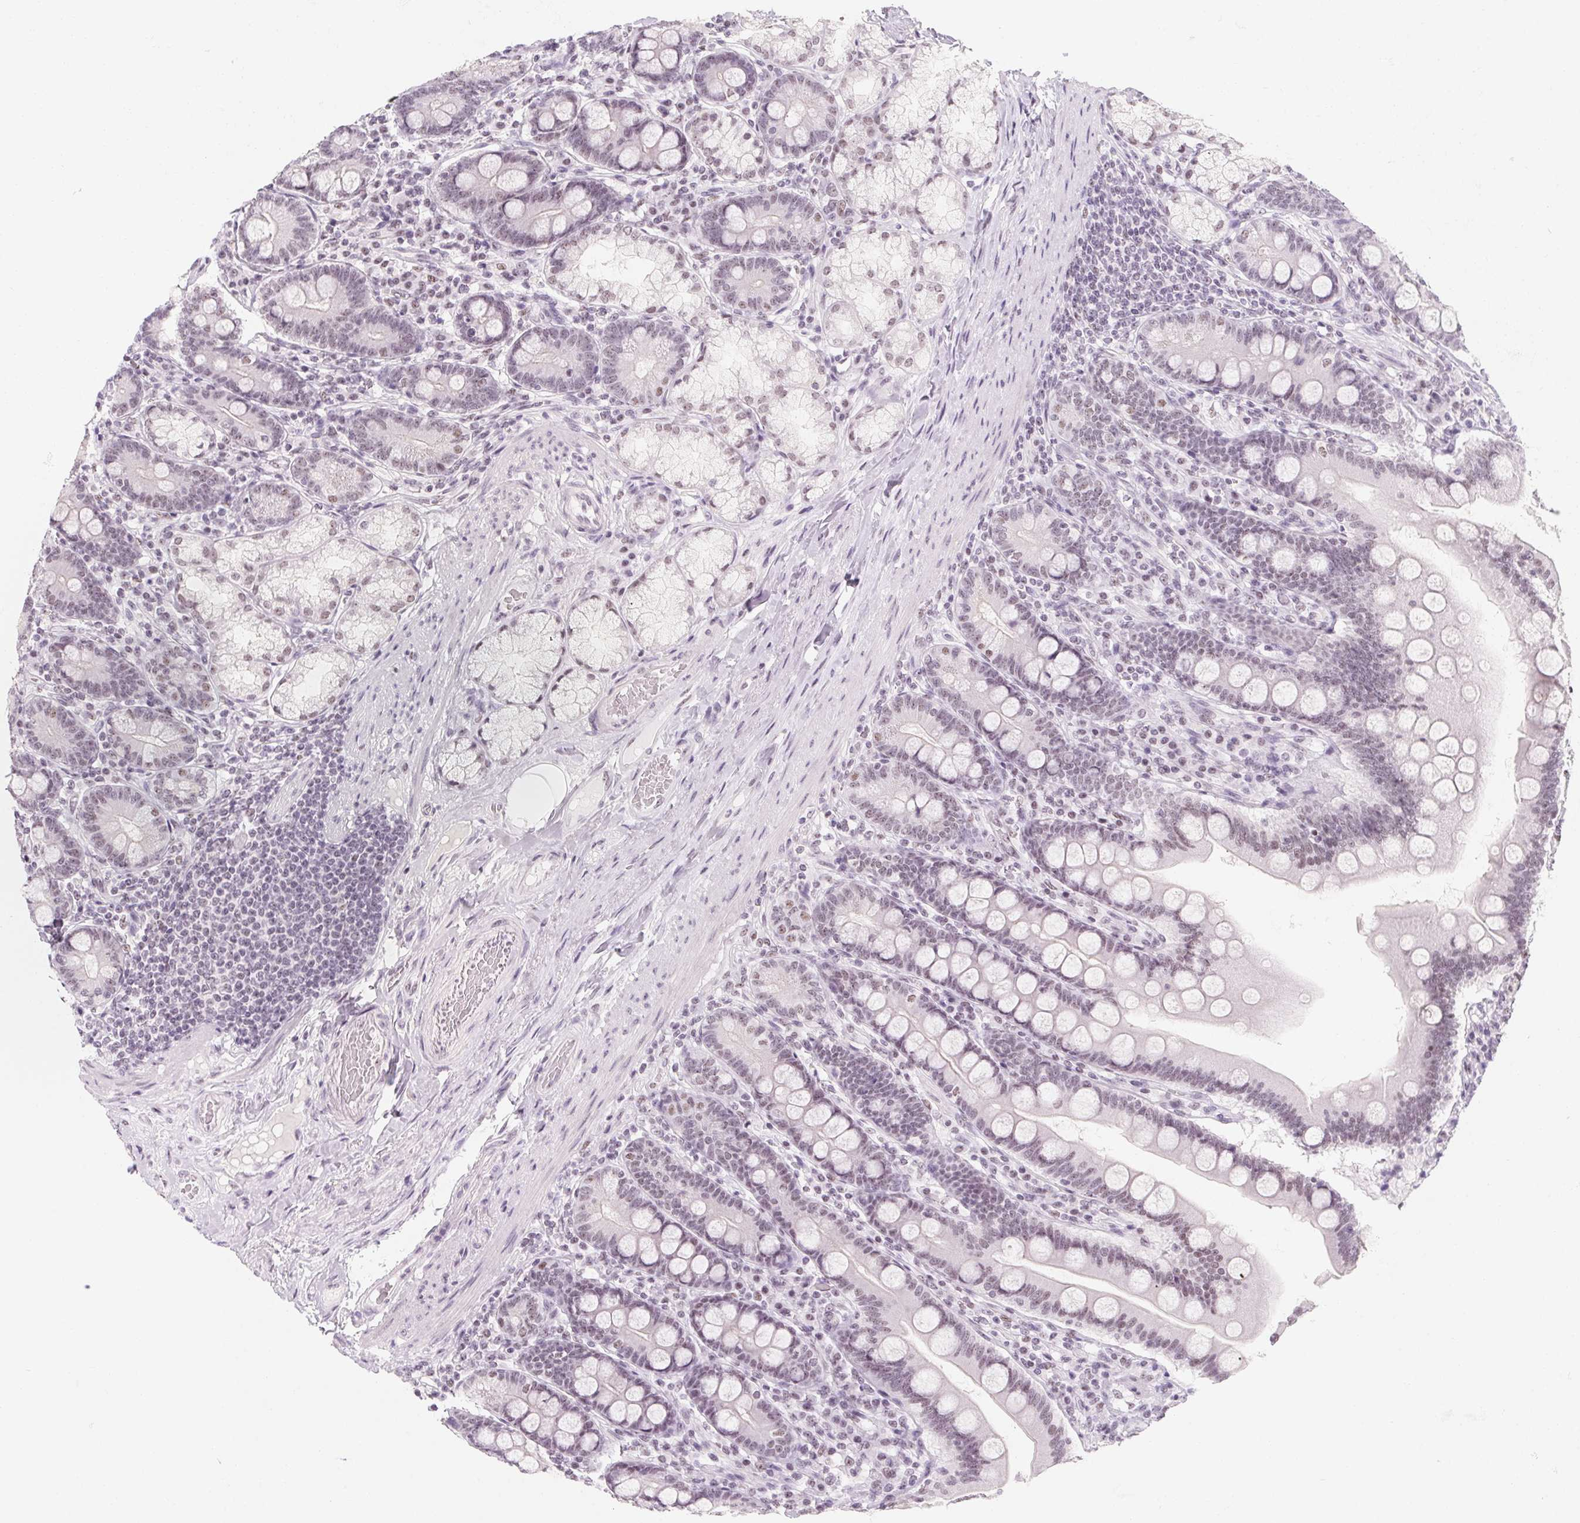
{"staining": {"intensity": "moderate", "quantity": "25%-75%", "location": "nuclear"}, "tissue": "duodenum", "cell_type": "Glandular cells", "image_type": "normal", "snomed": [{"axis": "morphology", "description": "Normal tissue, NOS"}, {"axis": "topography", "description": "Duodenum"}], "caption": "Benign duodenum shows moderate nuclear positivity in approximately 25%-75% of glandular cells, visualized by immunohistochemistry.", "gene": "ZIC4", "patient": {"sex": "female", "age": 67}}